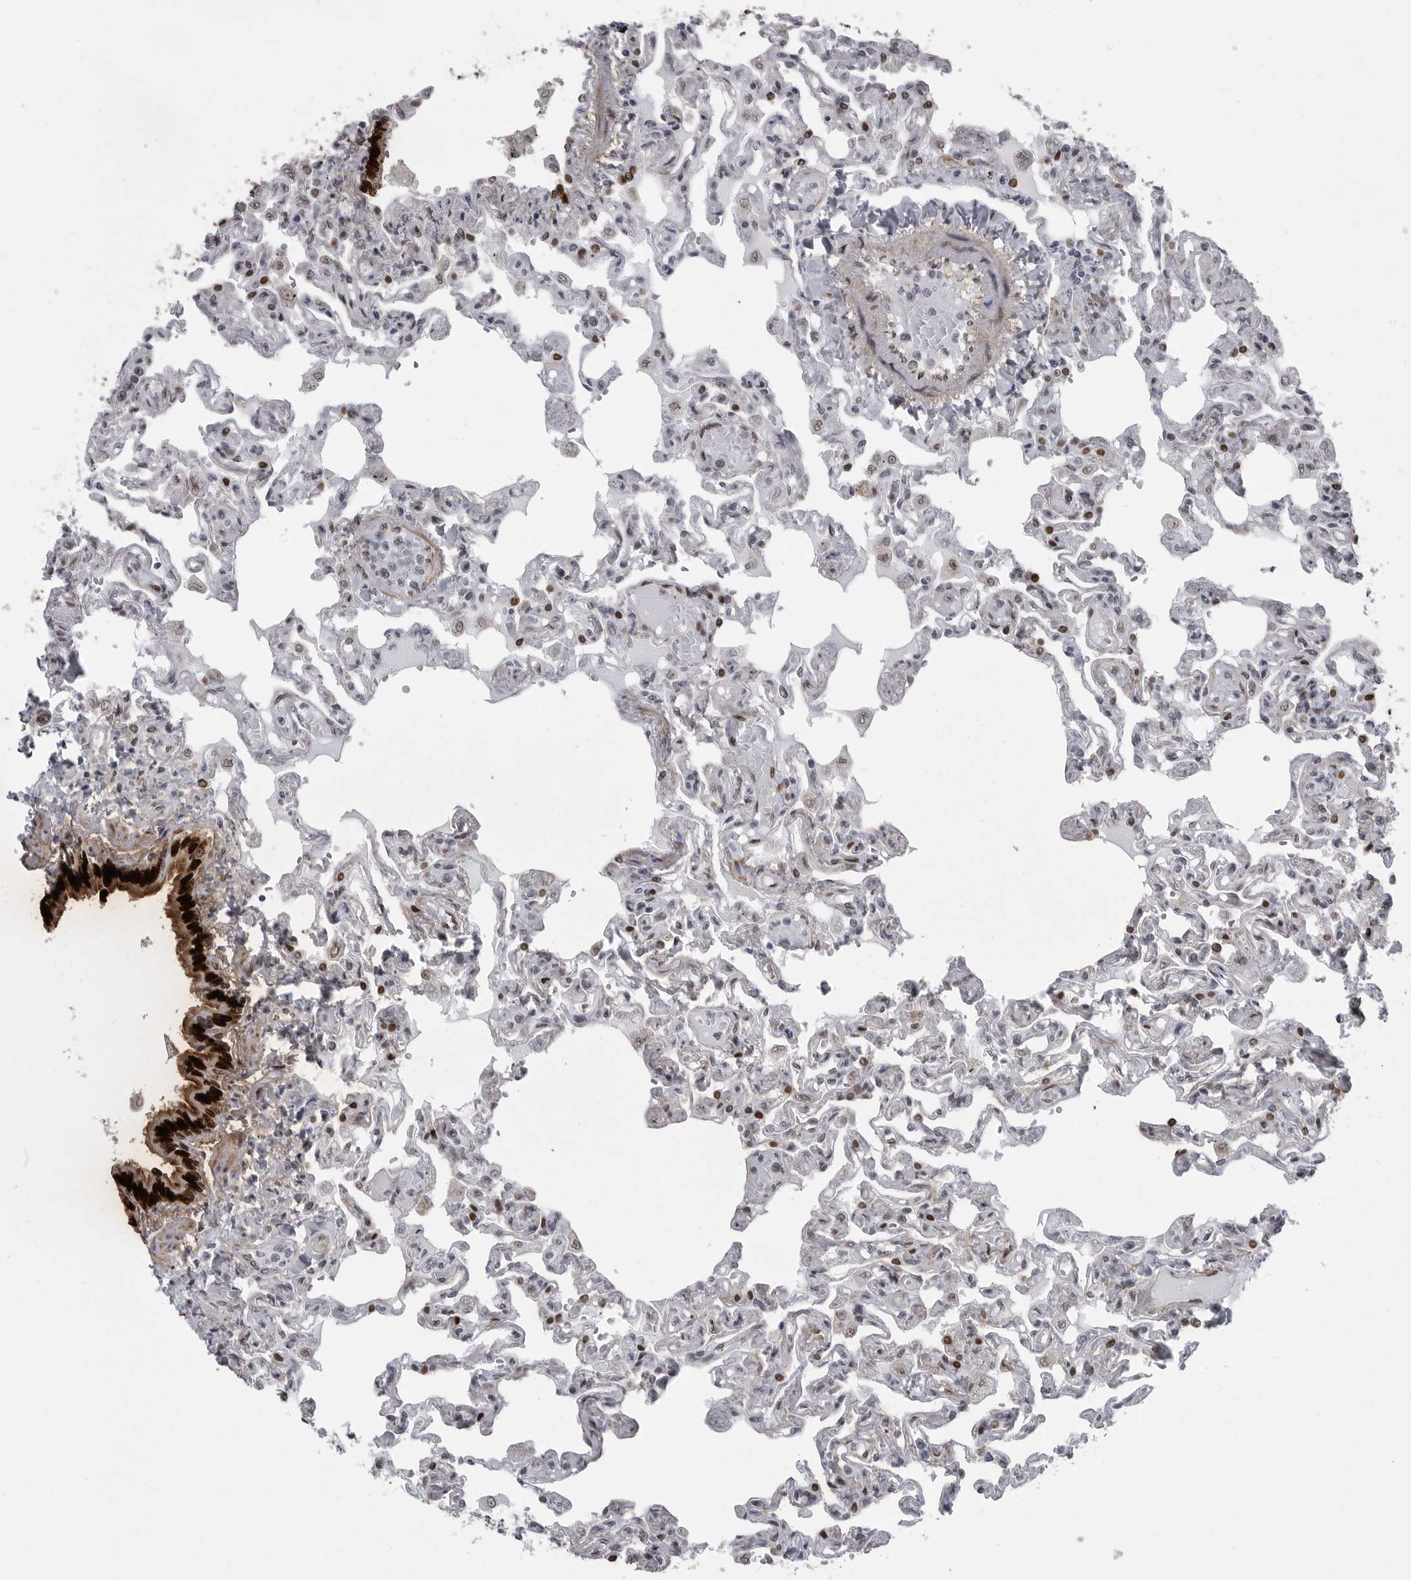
{"staining": {"intensity": "moderate", "quantity": "<25%", "location": "nuclear"}, "tissue": "lung", "cell_type": "Alveolar cells", "image_type": "normal", "snomed": [{"axis": "morphology", "description": "Normal tissue, NOS"}, {"axis": "topography", "description": "Lung"}], "caption": "Immunohistochemical staining of unremarkable lung demonstrates moderate nuclear protein expression in about <25% of alveolar cells. (DAB (3,3'-diaminobenzidine) IHC, brown staining for protein, blue staining for nuclei).", "gene": "HMGN3", "patient": {"sex": "male", "age": 21}}